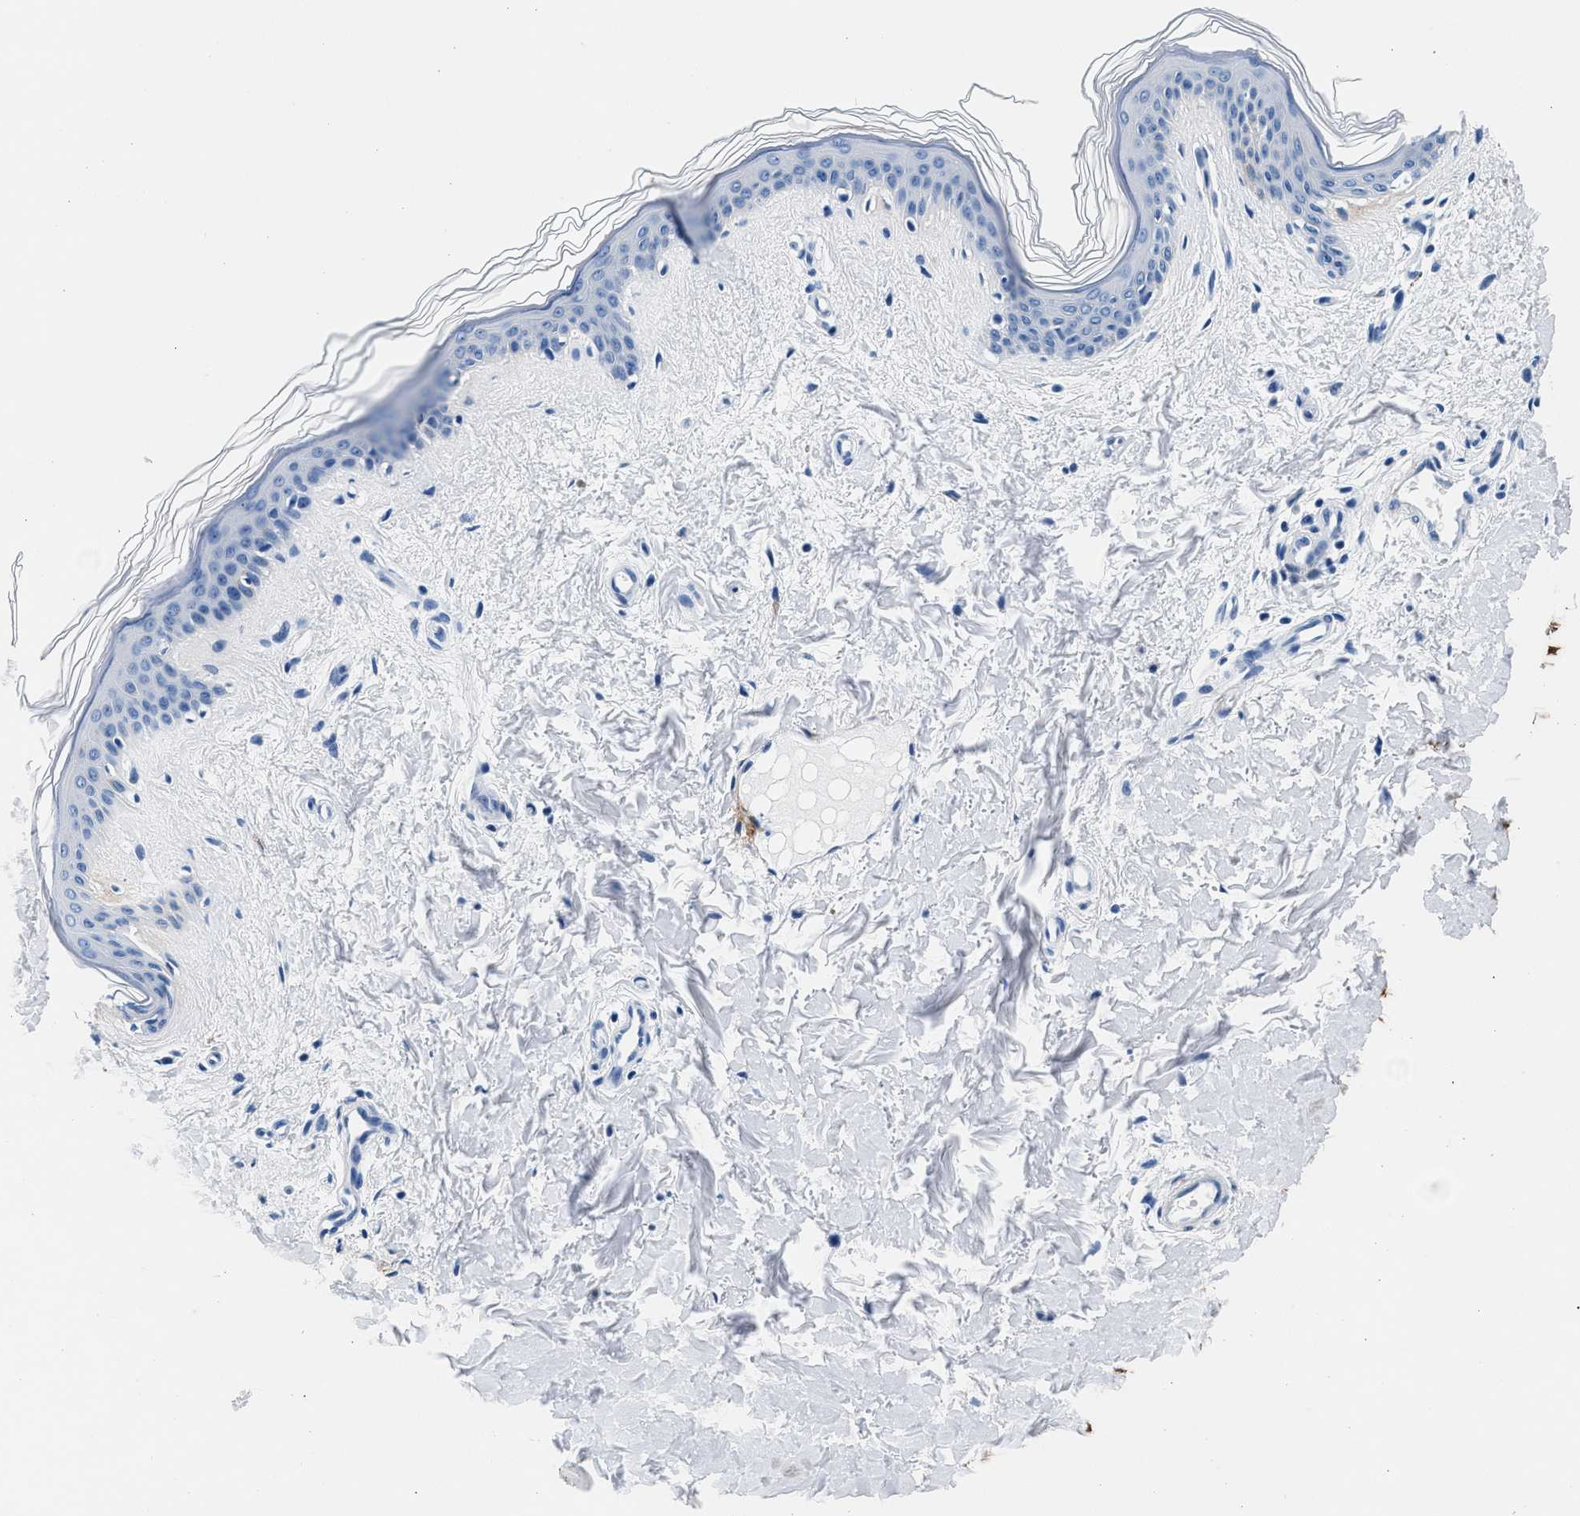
{"staining": {"intensity": "negative", "quantity": "none", "location": "none"}, "tissue": "skin", "cell_type": "Fibroblasts", "image_type": "normal", "snomed": [{"axis": "morphology", "description": "Normal tissue, NOS"}, {"axis": "topography", "description": "Skin"}], "caption": "The immunohistochemistry micrograph has no significant staining in fibroblasts of skin.", "gene": "TNR", "patient": {"sex": "female", "age": 41}}